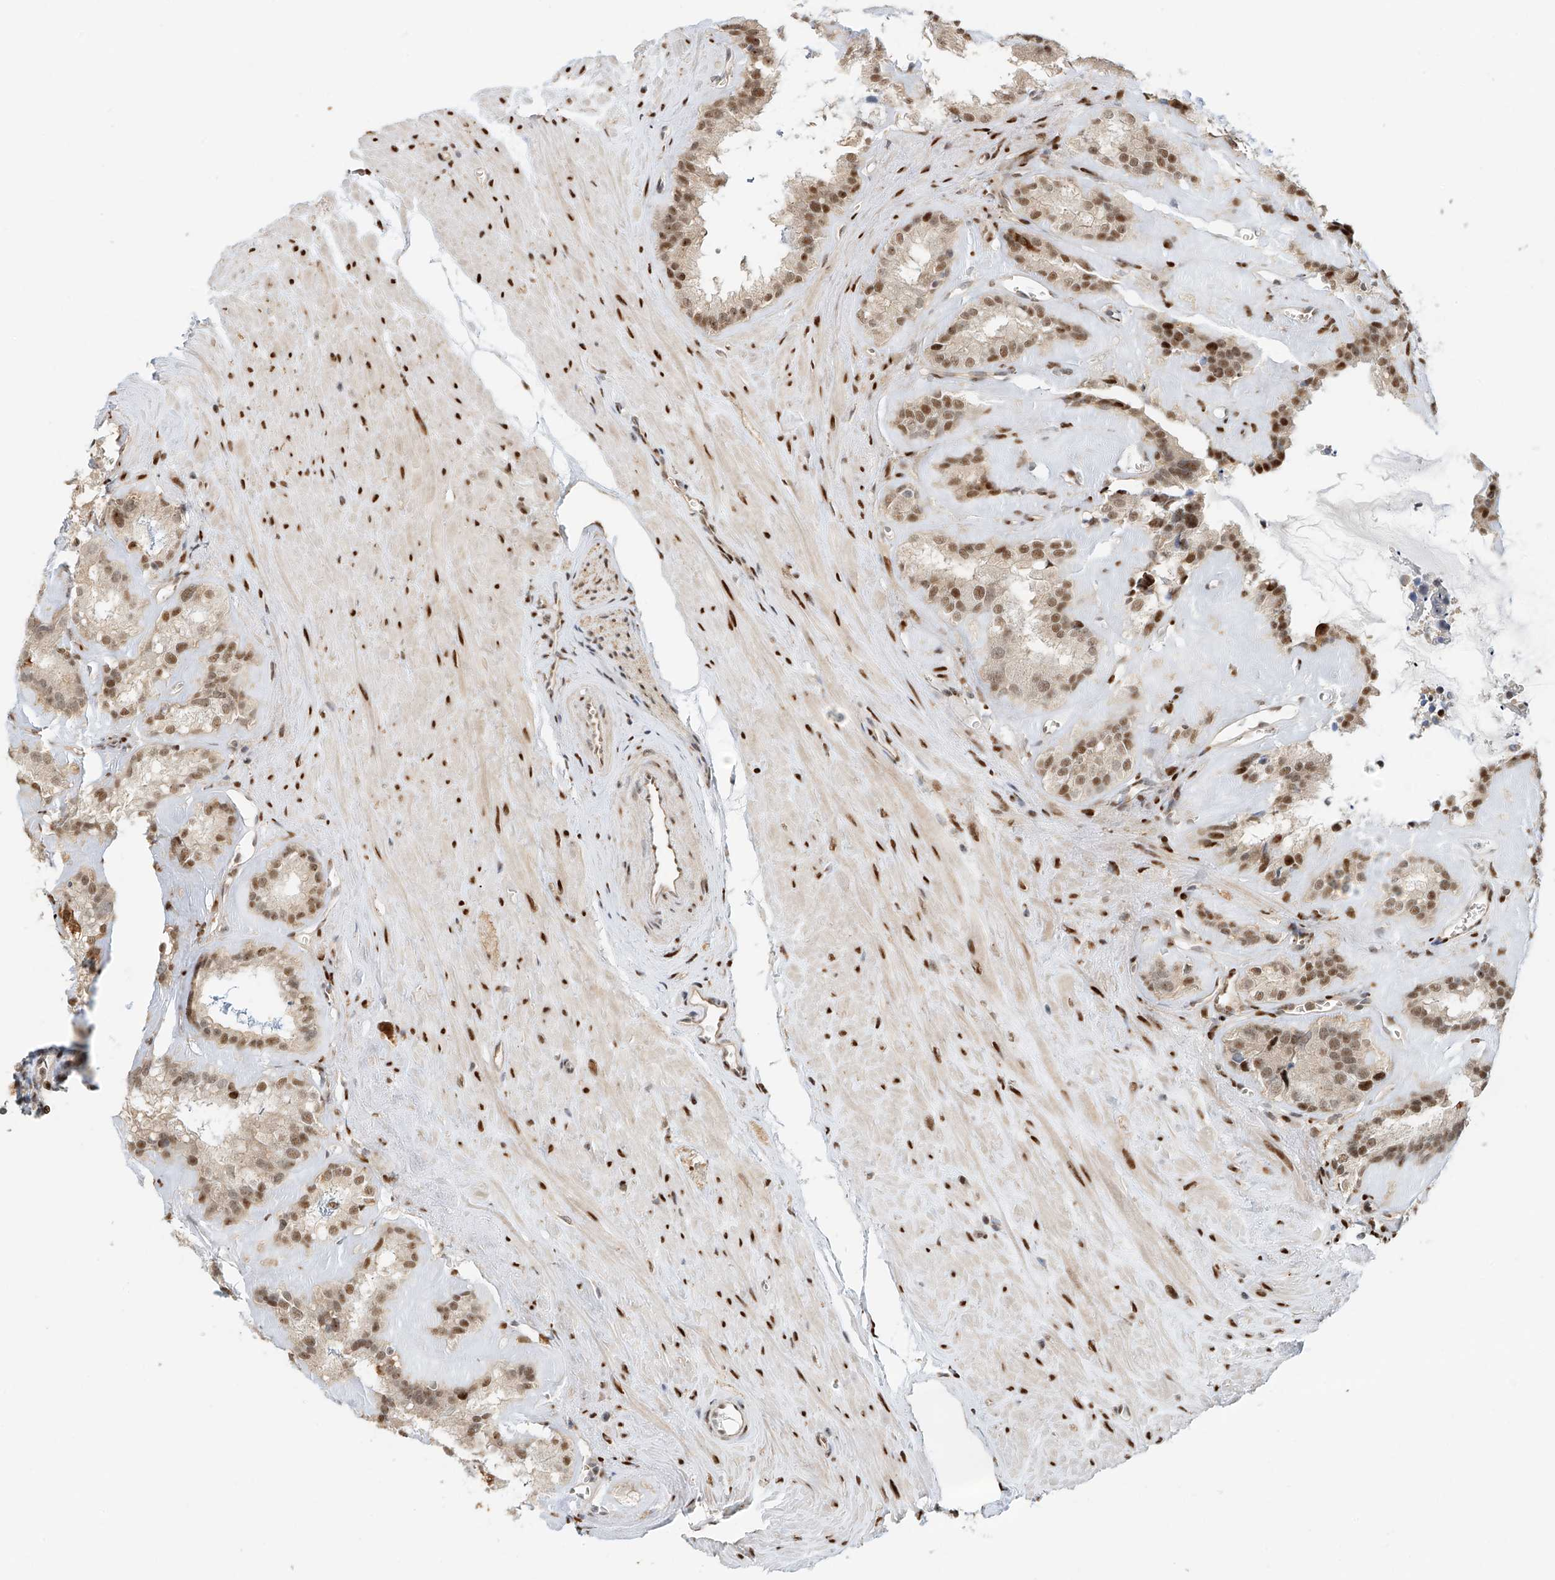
{"staining": {"intensity": "moderate", "quantity": ">75%", "location": "nuclear"}, "tissue": "seminal vesicle", "cell_type": "Glandular cells", "image_type": "normal", "snomed": [{"axis": "morphology", "description": "Normal tissue, NOS"}, {"axis": "topography", "description": "Prostate"}, {"axis": "topography", "description": "Seminal veicle"}], "caption": "Moderate nuclear positivity is seen in approximately >75% of glandular cells in benign seminal vesicle. The staining was performed using DAB, with brown indicating positive protein expression. Nuclei are stained blue with hematoxylin.", "gene": "ZNF514", "patient": {"sex": "male", "age": 59}}